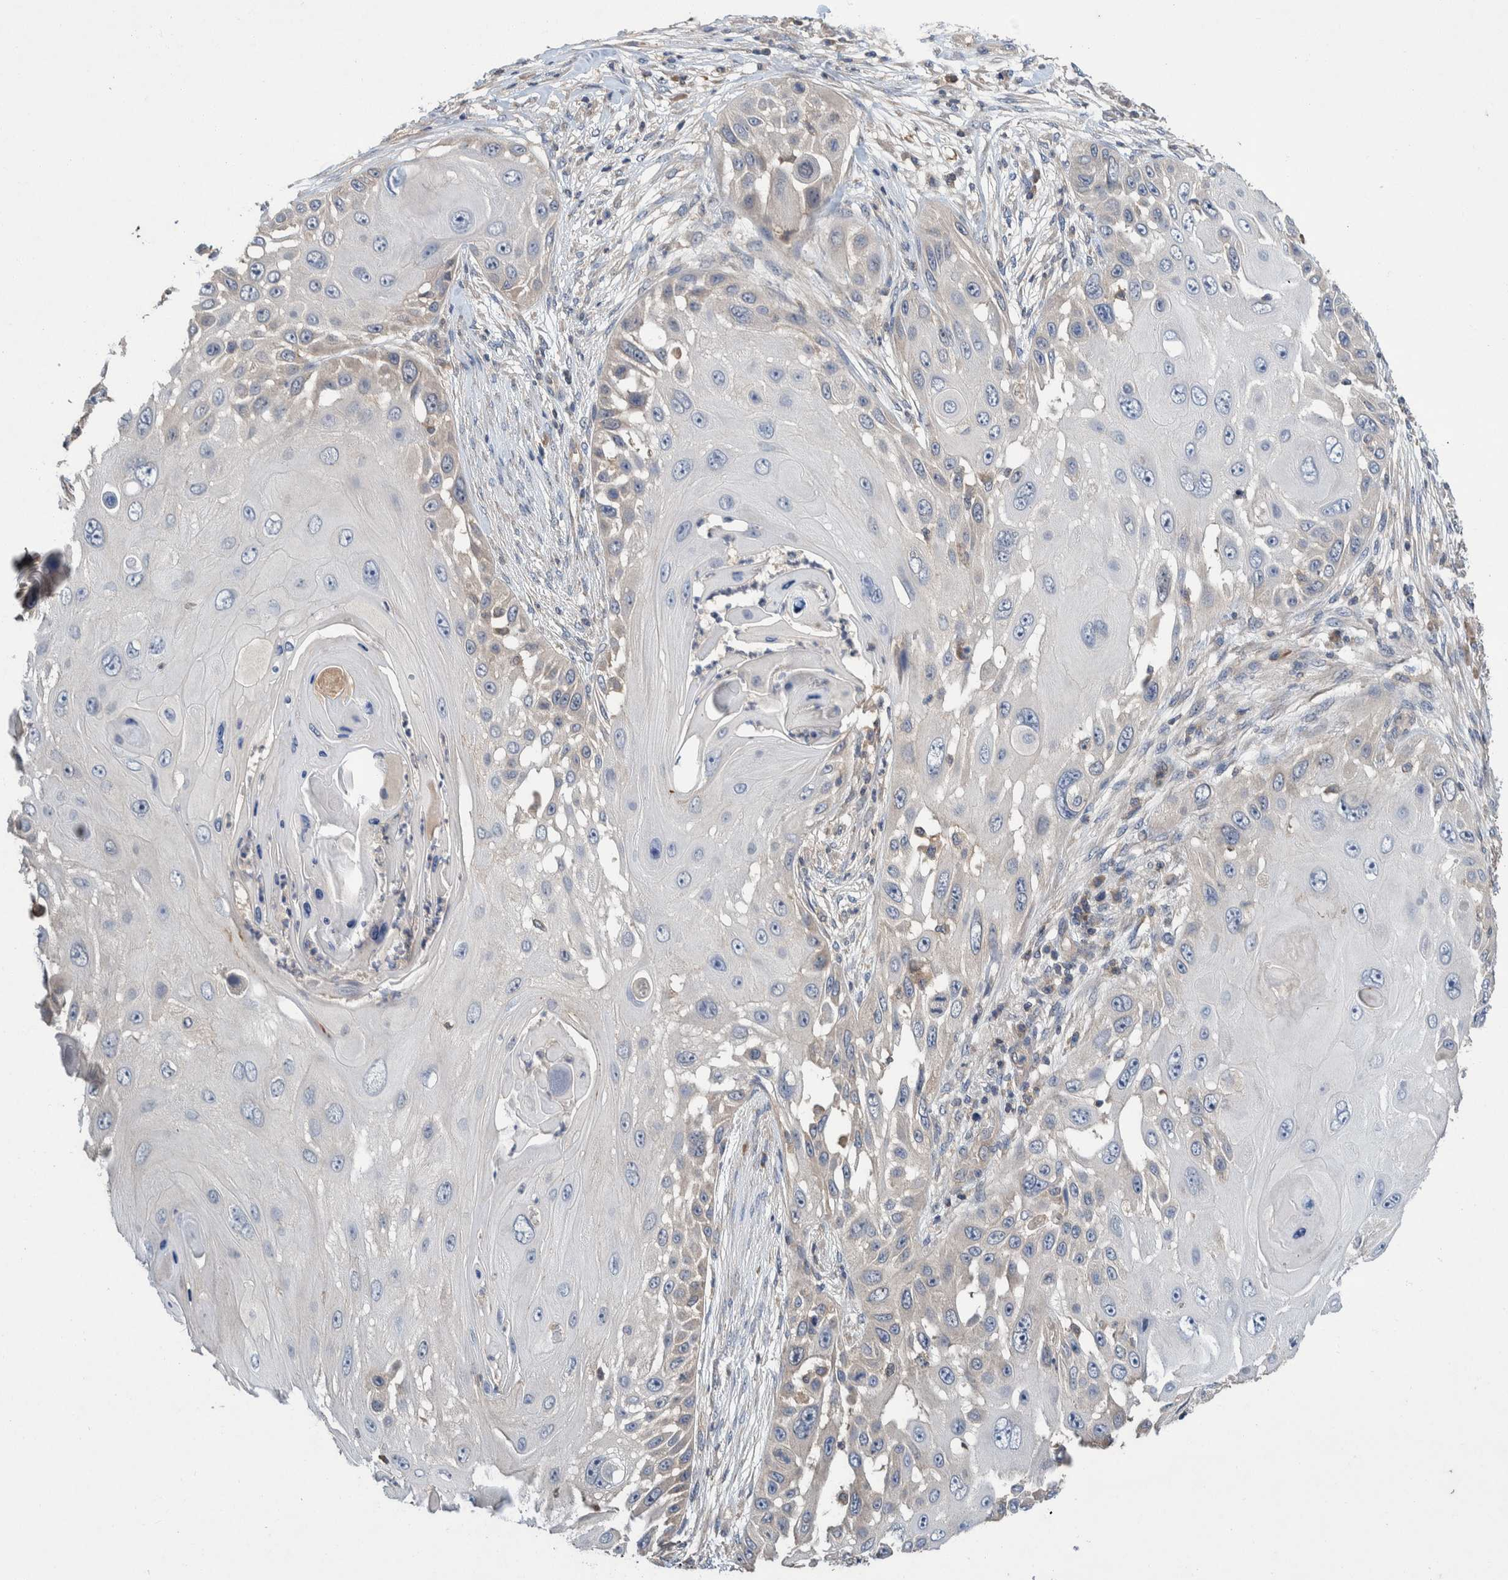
{"staining": {"intensity": "weak", "quantity": "<25%", "location": "cytoplasmic/membranous"}, "tissue": "skin cancer", "cell_type": "Tumor cells", "image_type": "cancer", "snomed": [{"axis": "morphology", "description": "Squamous cell carcinoma, NOS"}, {"axis": "topography", "description": "Skin"}], "caption": "Skin squamous cell carcinoma stained for a protein using immunohistochemistry (IHC) displays no expression tumor cells.", "gene": "PLPBP", "patient": {"sex": "female", "age": 44}}